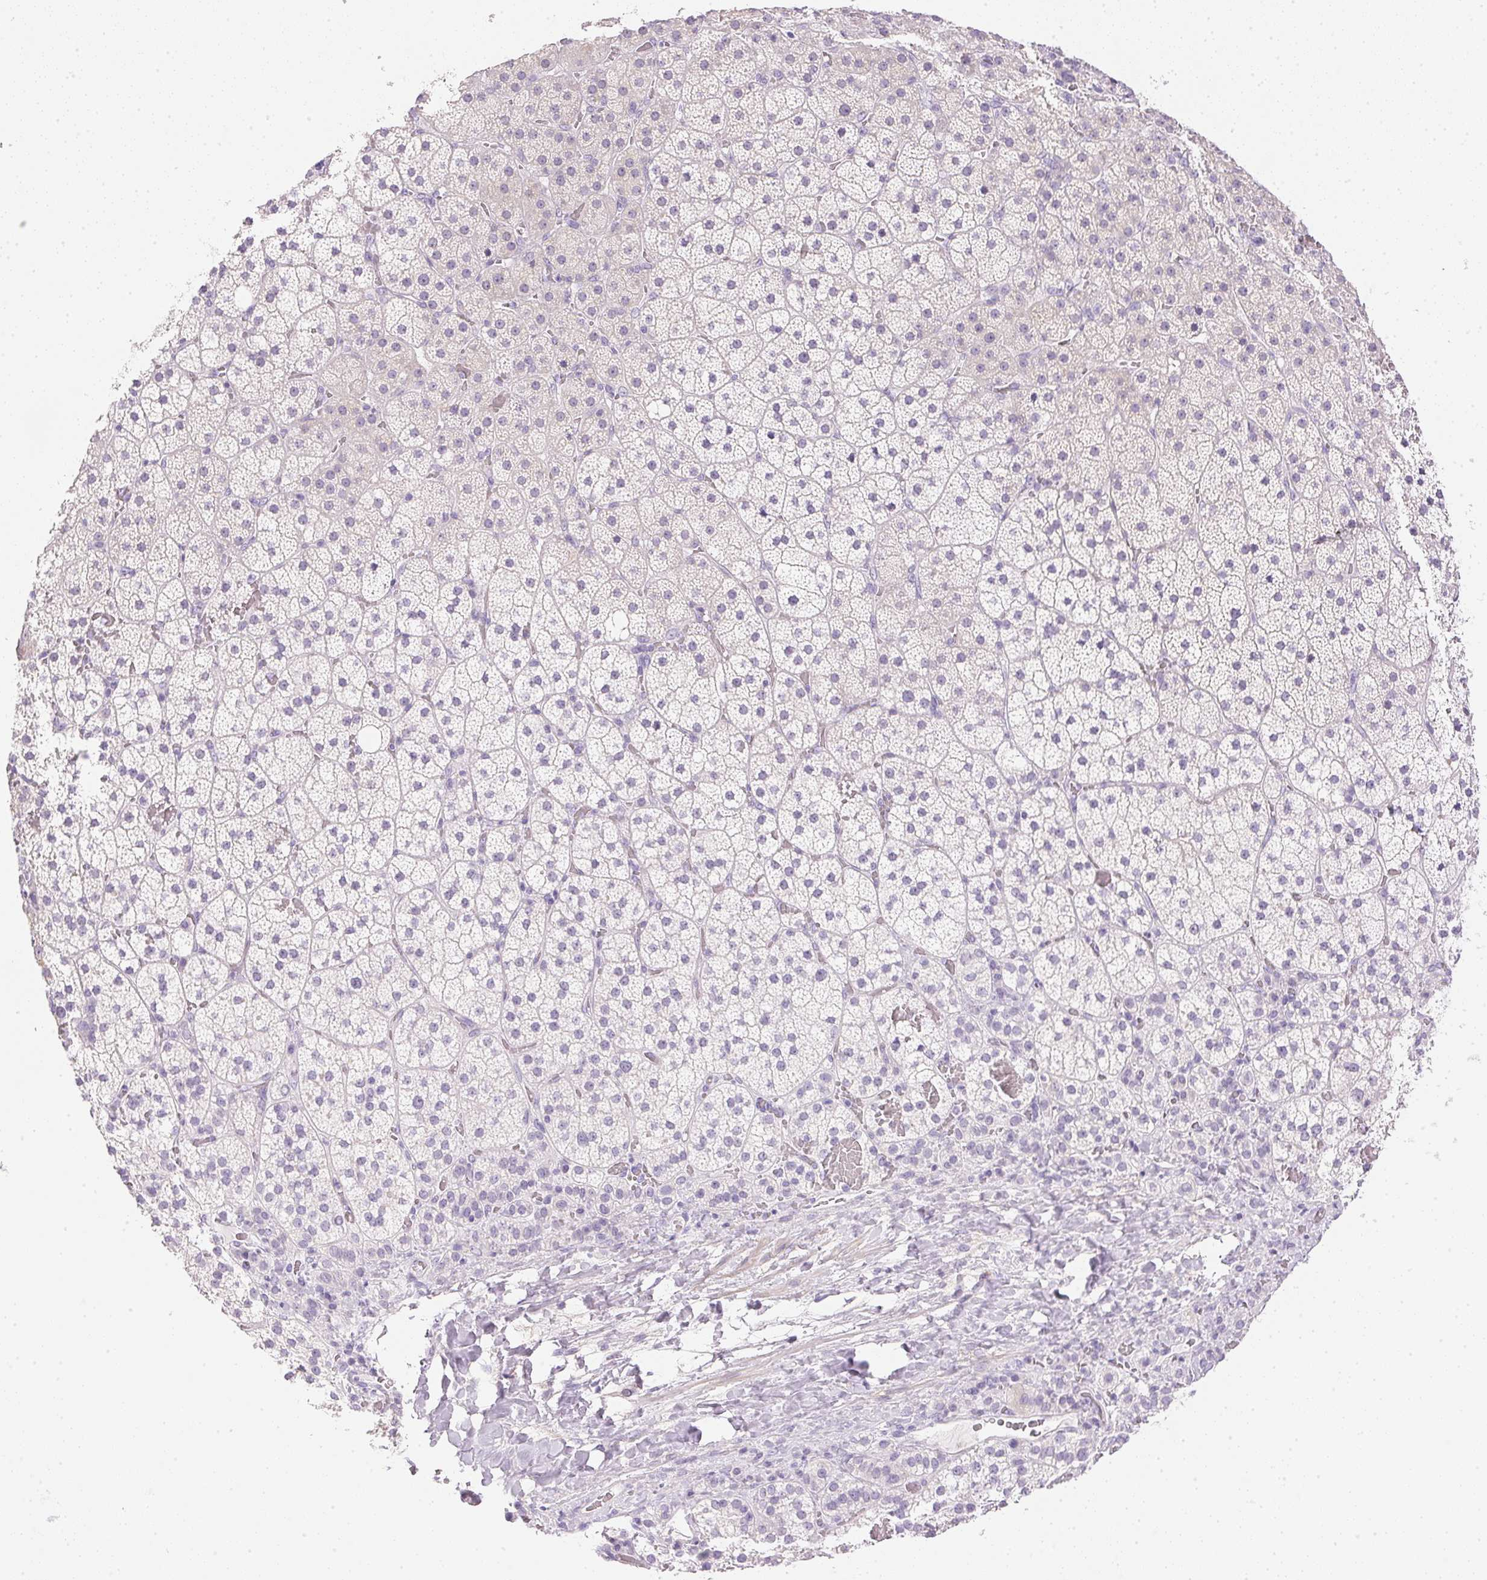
{"staining": {"intensity": "negative", "quantity": "none", "location": "none"}, "tissue": "adrenal gland", "cell_type": "Glandular cells", "image_type": "normal", "snomed": [{"axis": "morphology", "description": "Normal tissue, NOS"}, {"axis": "topography", "description": "Adrenal gland"}], "caption": "A high-resolution image shows IHC staining of benign adrenal gland, which demonstrates no significant positivity in glandular cells.", "gene": "CTRL", "patient": {"sex": "male", "age": 53}}